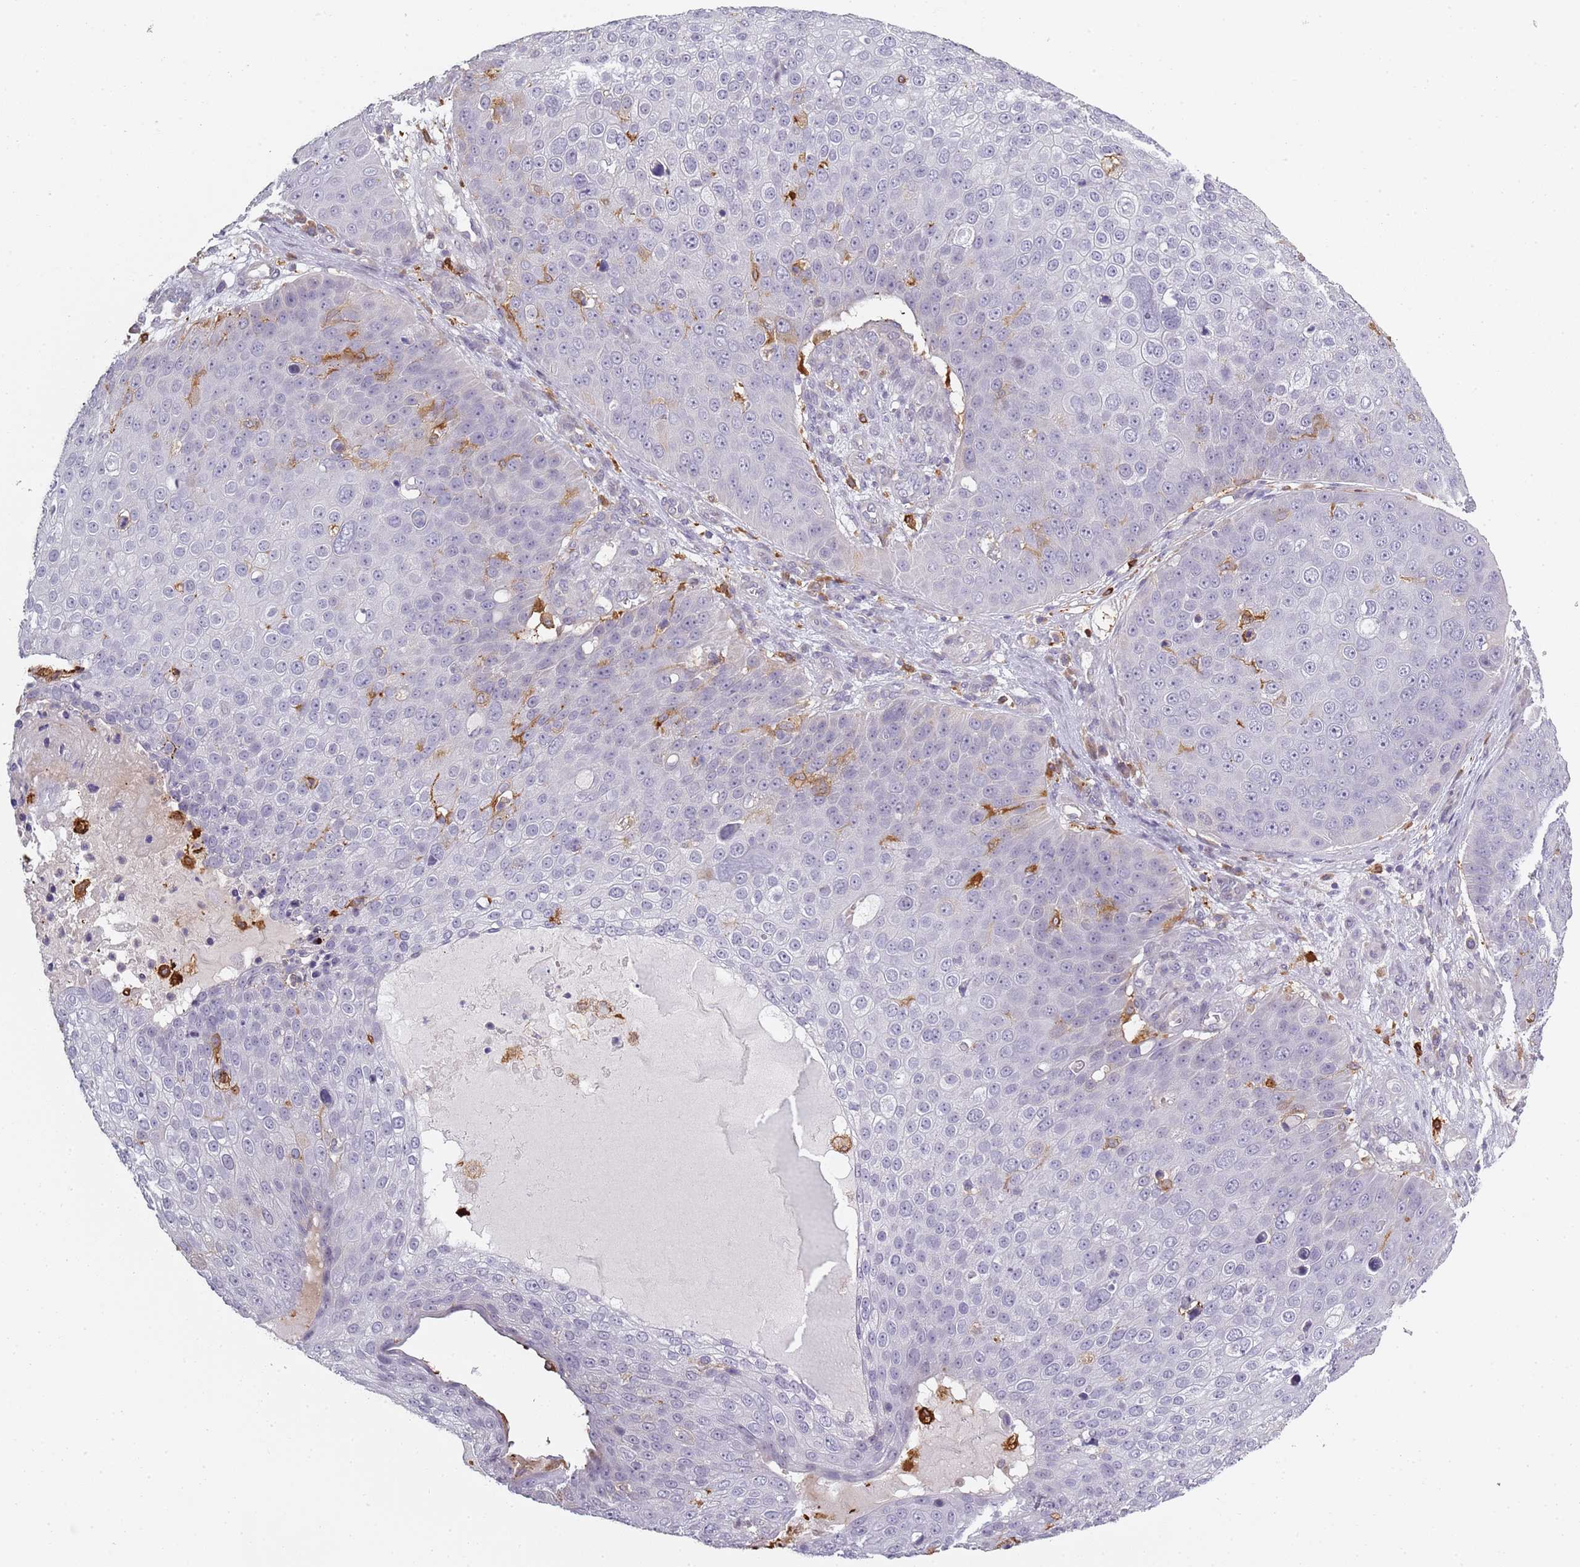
{"staining": {"intensity": "negative", "quantity": "none", "location": "none"}, "tissue": "skin cancer", "cell_type": "Tumor cells", "image_type": "cancer", "snomed": [{"axis": "morphology", "description": "Squamous cell carcinoma, NOS"}, {"axis": "topography", "description": "Skin"}], "caption": "Immunohistochemistry (IHC) micrograph of neoplastic tissue: human skin cancer stained with DAB shows no significant protein staining in tumor cells.", "gene": "CC2D2B", "patient": {"sex": "male", "age": 71}}